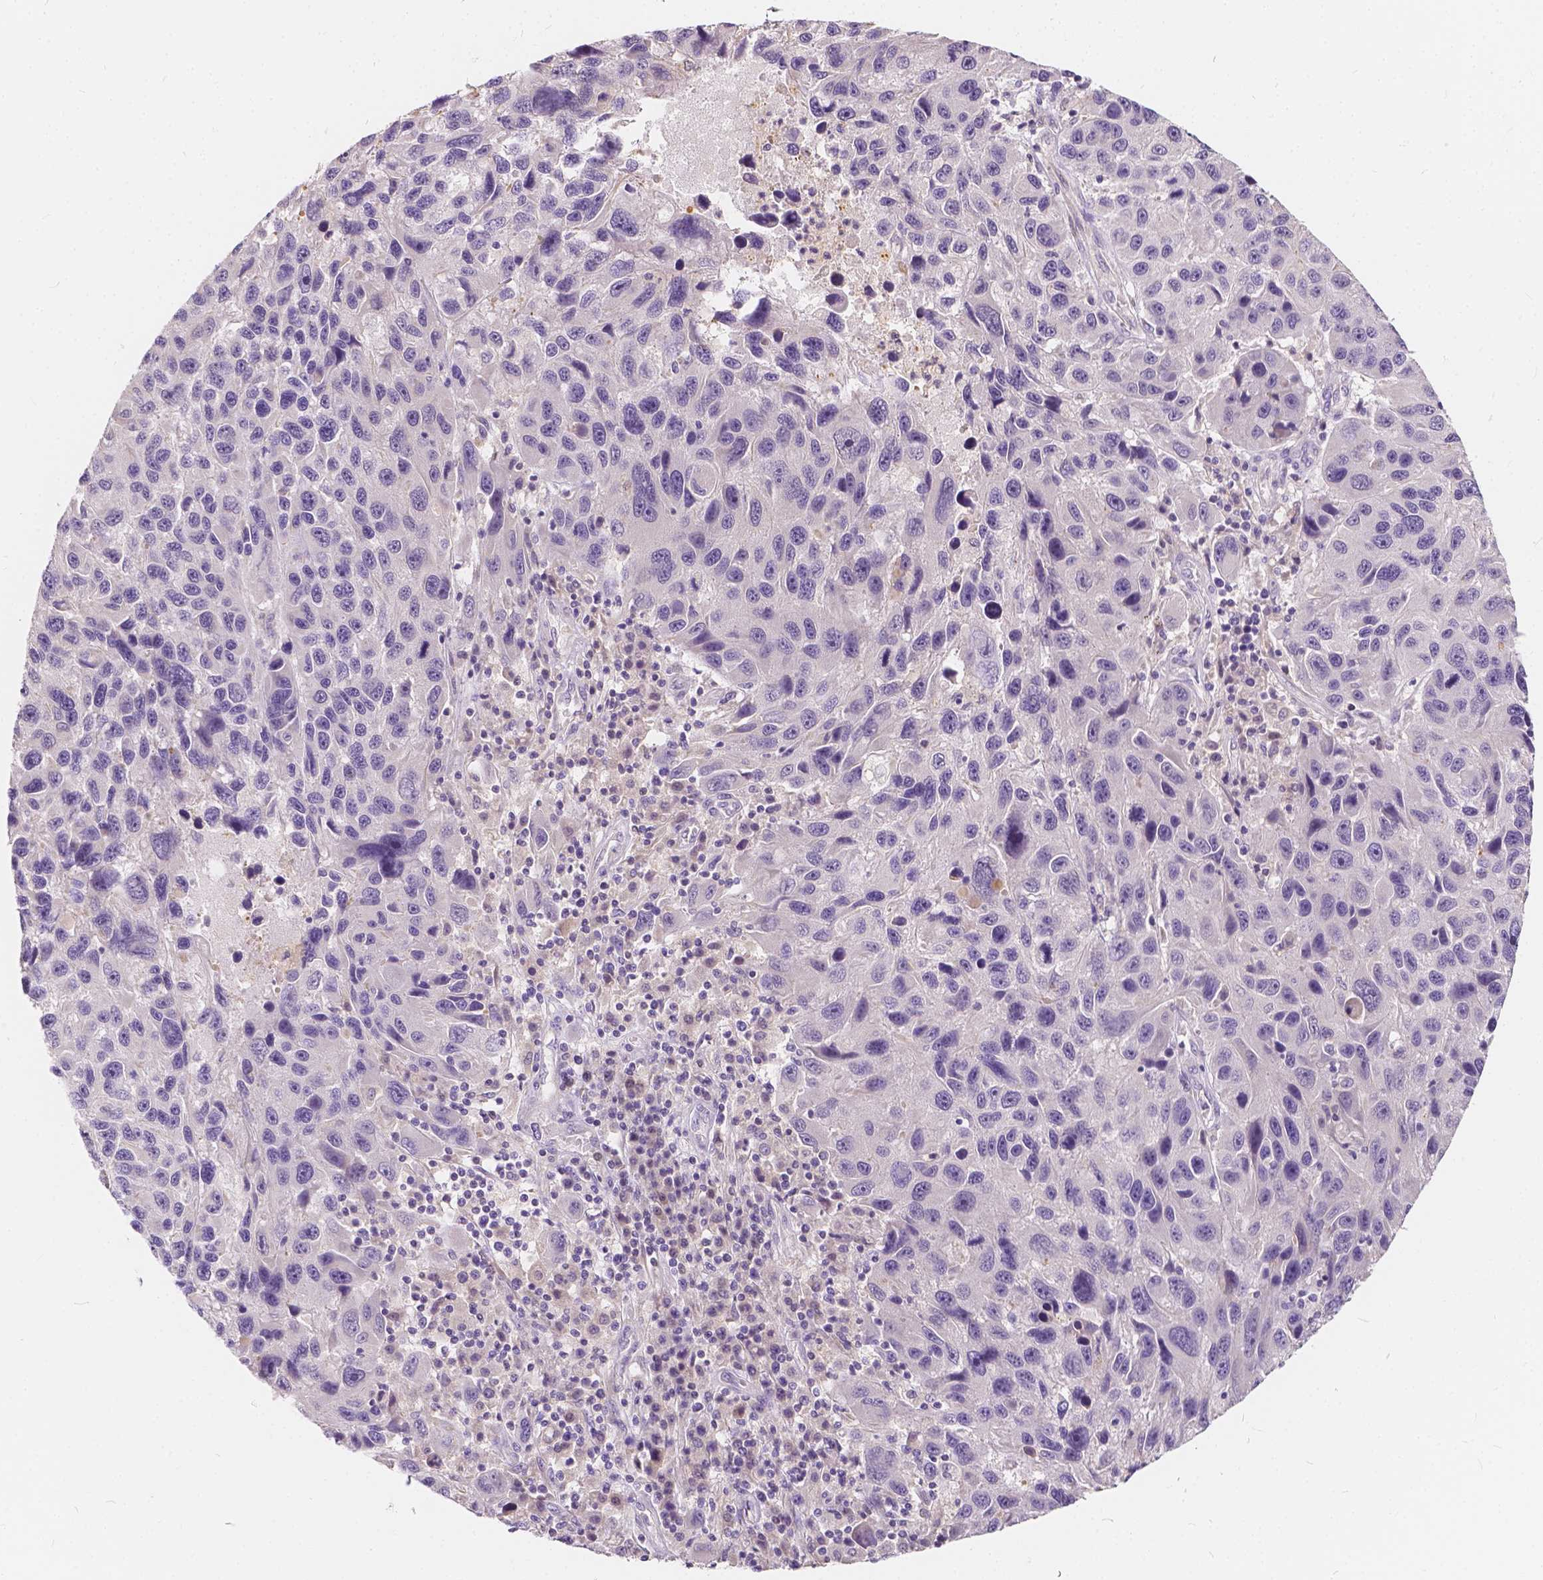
{"staining": {"intensity": "negative", "quantity": "none", "location": "none"}, "tissue": "melanoma", "cell_type": "Tumor cells", "image_type": "cancer", "snomed": [{"axis": "morphology", "description": "Malignant melanoma, NOS"}, {"axis": "topography", "description": "Skin"}], "caption": "Immunohistochemistry (IHC) image of neoplastic tissue: melanoma stained with DAB (3,3'-diaminobenzidine) demonstrates no significant protein staining in tumor cells.", "gene": "KIAA0513", "patient": {"sex": "male", "age": 53}}